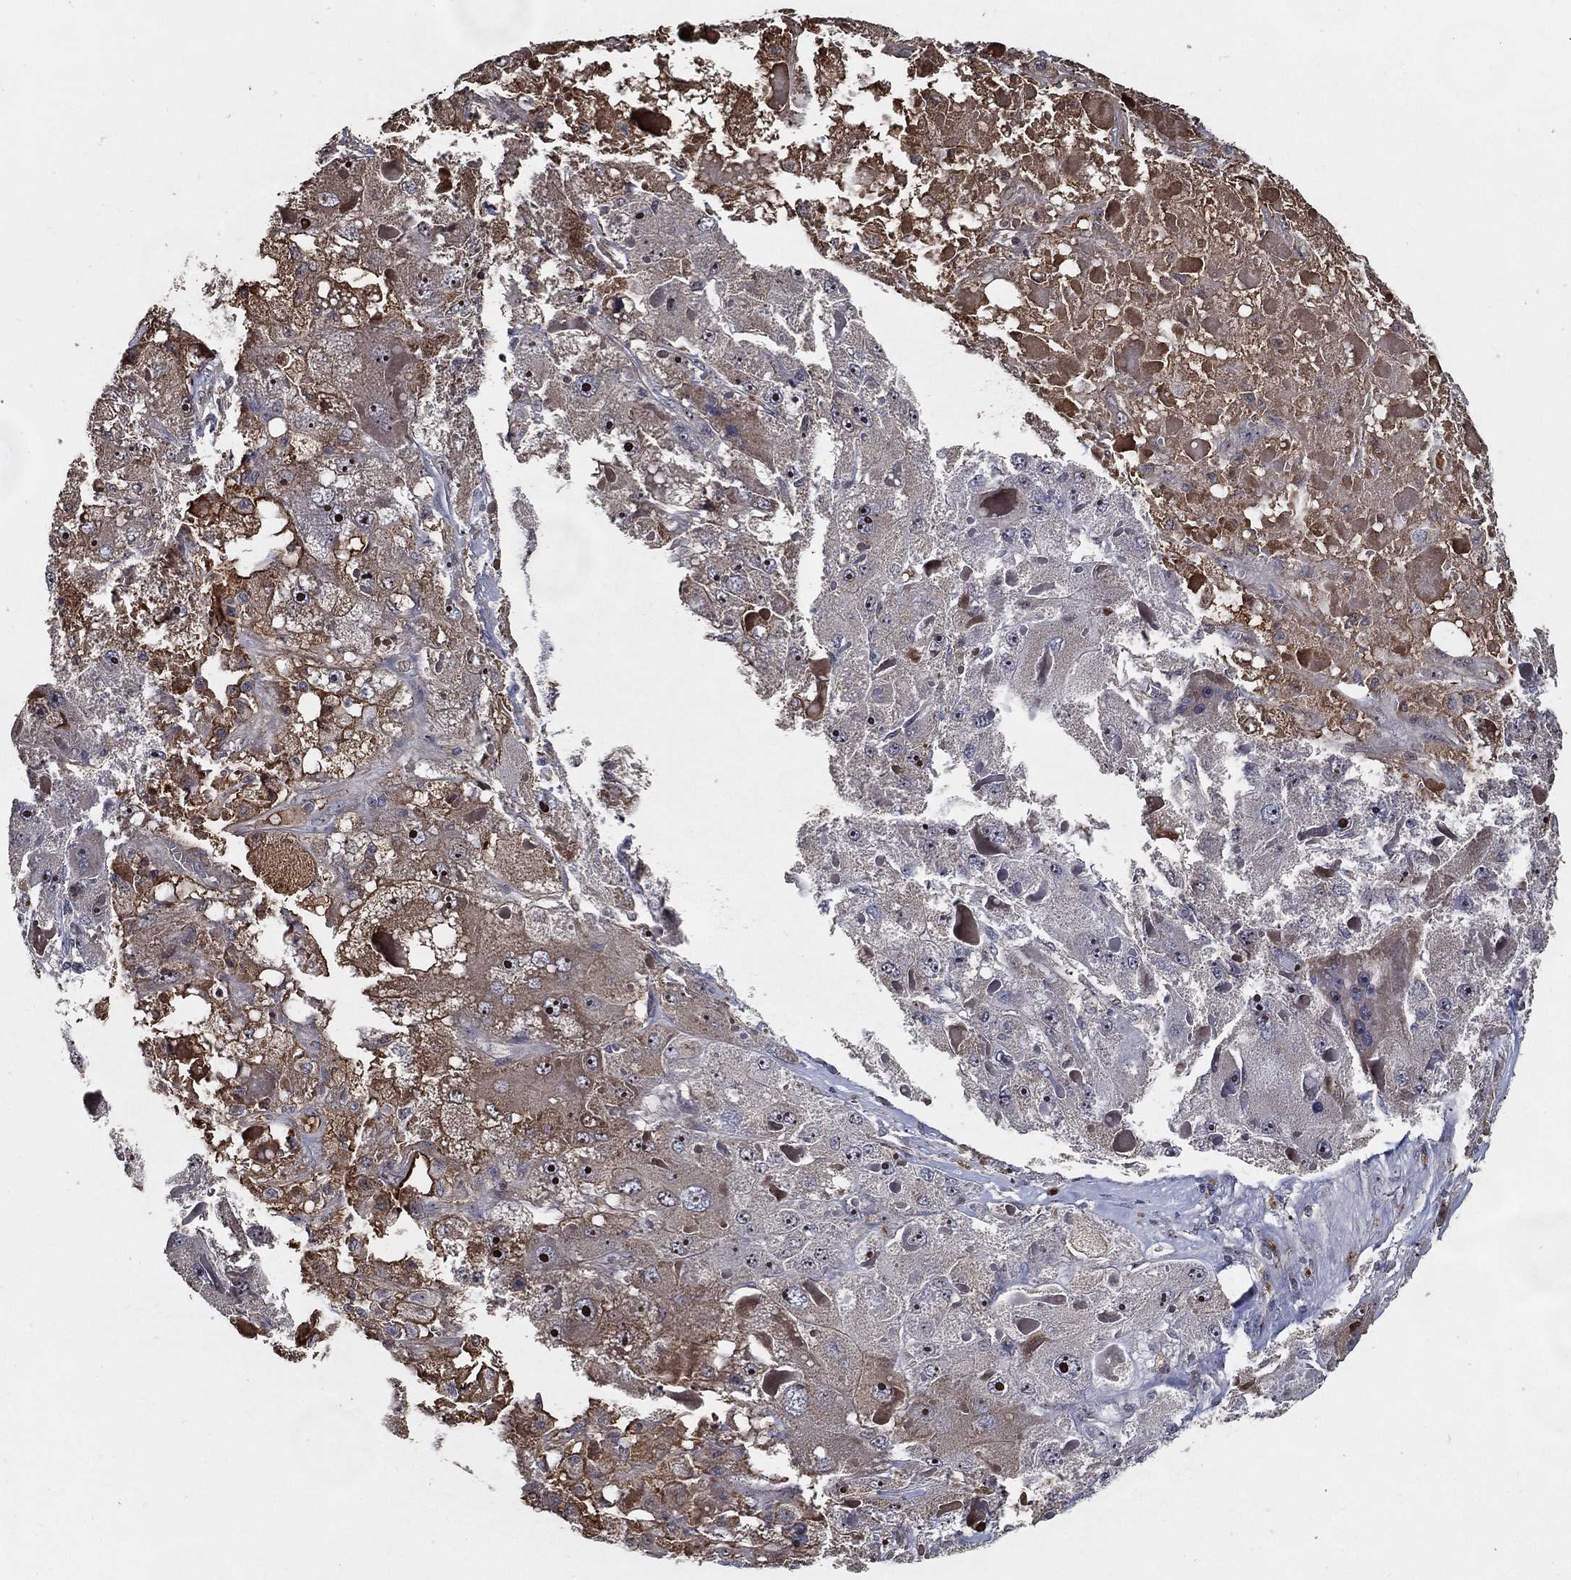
{"staining": {"intensity": "weak", "quantity": "<25%", "location": "cytoplasmic/membranous"}, "tissue": "liver cancer", "cell_type": "Tumor cells", "image_type": "cancer", "snomed": [{"axis": "morphology", "description": "Carcinoma, Hepatocellular, NOS"}, {"axis": "topography", "description": "Liver"}], "caption": "Tumor cells show no significant protein staining in liver cancer.", "gene": "EFNA1", "patient": {"sex": "female", "age": 73}}